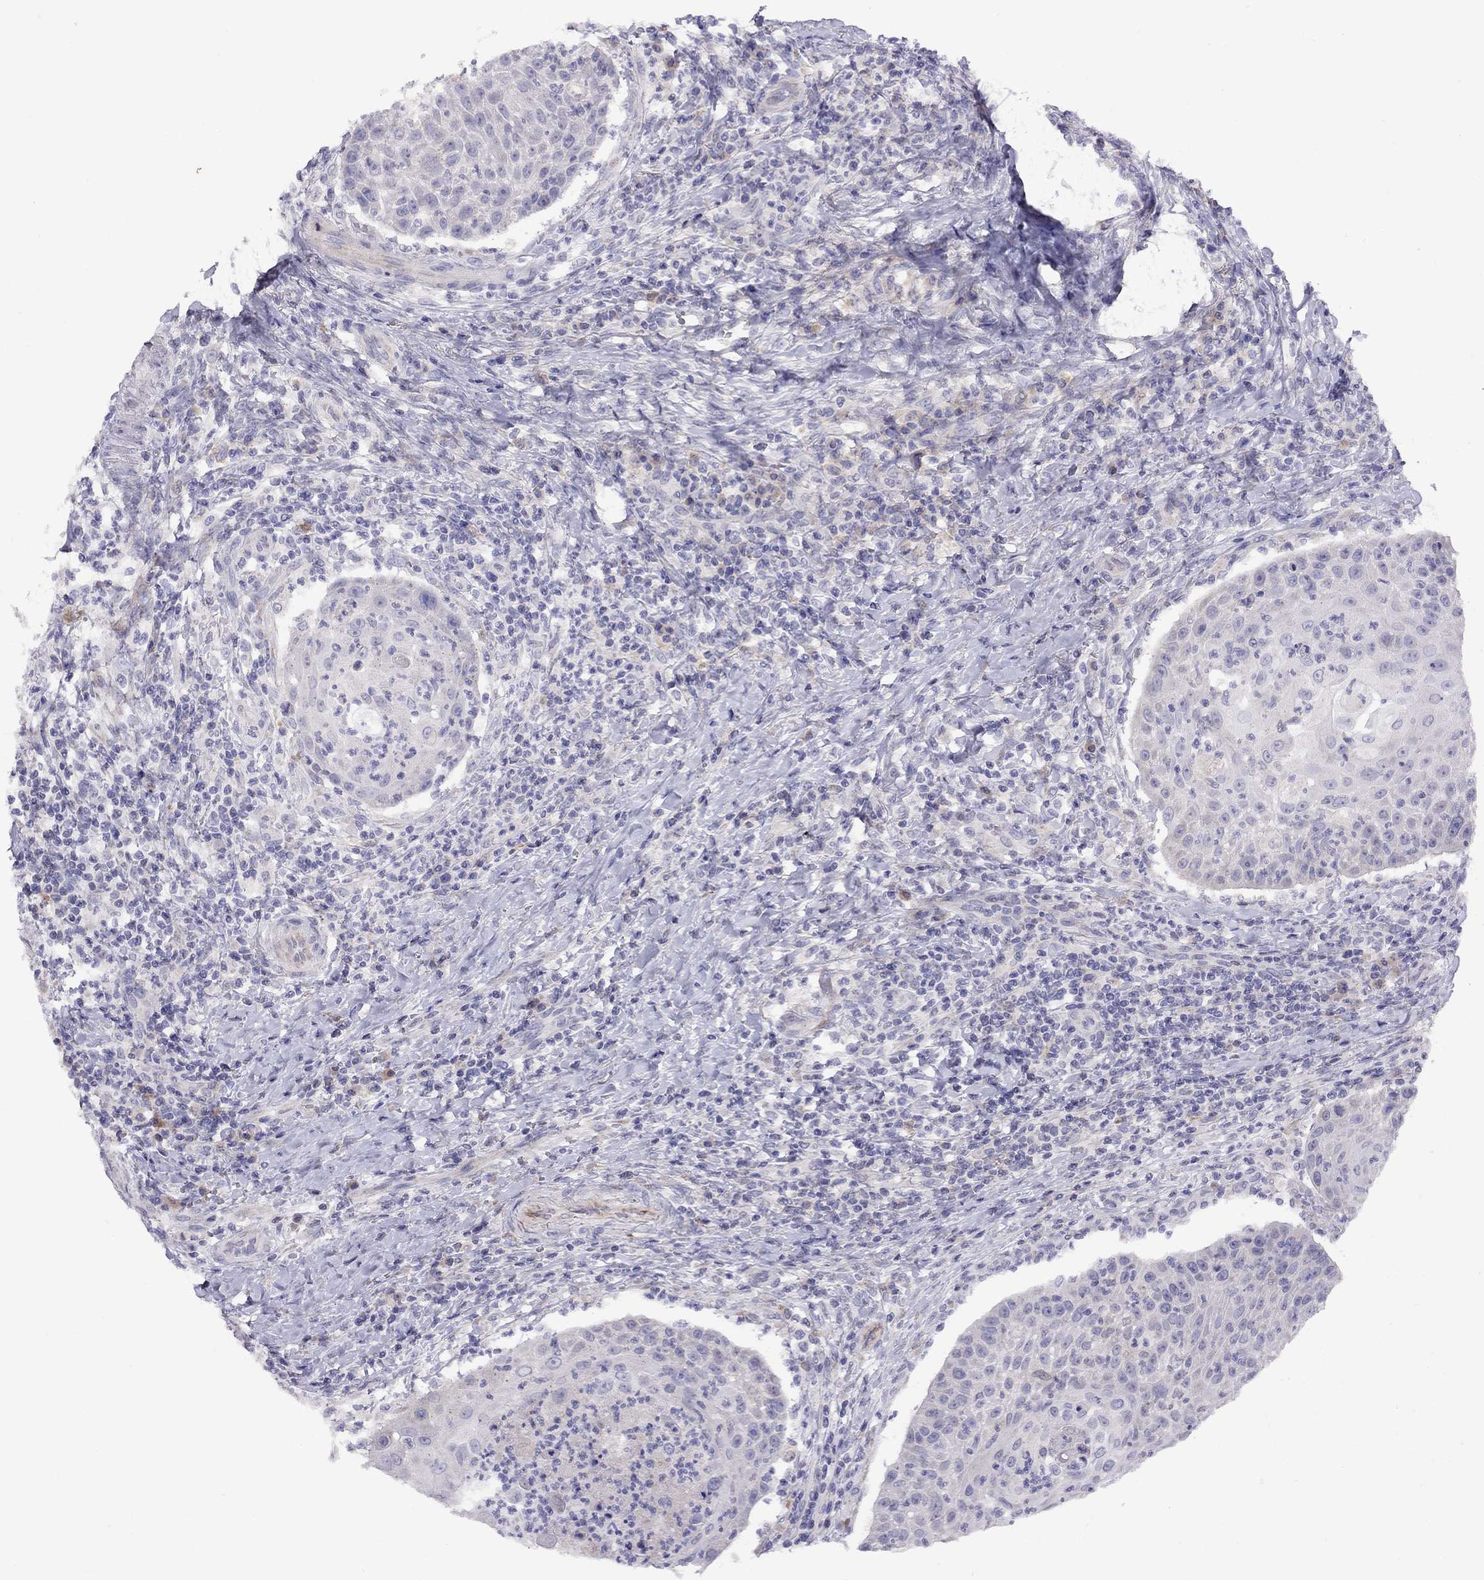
{"staining": {"intensity": "negative", "quantity": "none", "location": "none"}, "tissue": "head and neck cancer", "cell_type": "Tumor cells", "image_type": "cancer", "snomed": [{"axis": "morphology", "description": "Squamous cell carcinoma, NOS"}, {"axis": "topography", "description": "Head-Neck"}], "caption": "Histopathology image shows no significant protein staining in tumor cells of squamous cell carcinoma (head and neck). (Stains: DAB (3,3'-diaminobenzidine) immunohistochemistry (IHC) with hematoxylin counter stain, Microscopy: brightfield microscopy at high magnification).", "gene": "CPNE4", "patient": {"sex": "male", "age": 69}}